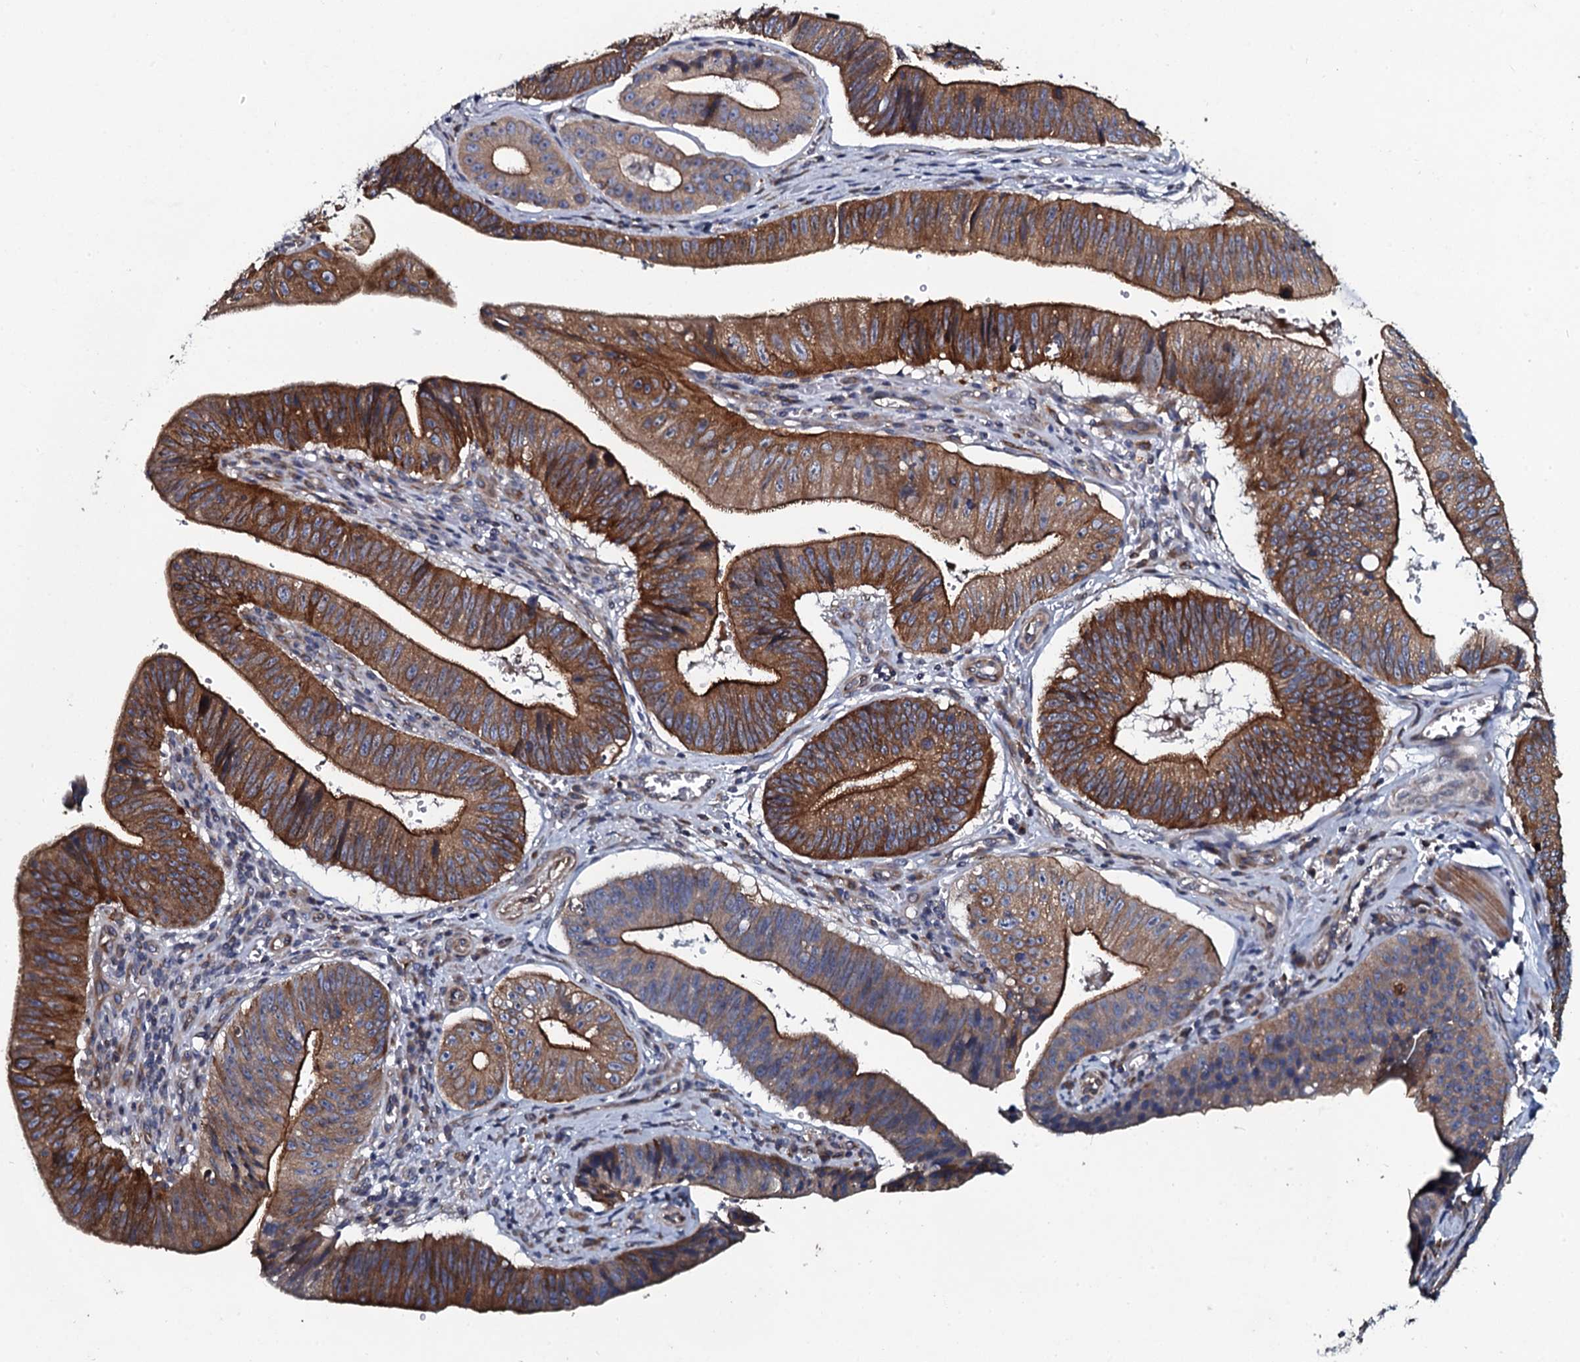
{"staining": {"intensity": "strong", "quantity": ">75%", "location": "cytoplasmic/membranous"}, "tissue": "stomach cancer", "cell_type": "Tumor cells", "image_type": "cancer", "snomed": [{"axis": "morphology", "description": "Adenocarcinoma, NOS"}, {"axis": "topography", "description": "Stomach"}], "caption": "A high amount of strong cytoplasmic/membranous positivity is identified in about >75% of tumor cells in adenocarcinoma (stomach) tissue.", "gene": "TMEM151A", "patient": {"sex": "male", "age": 59}}